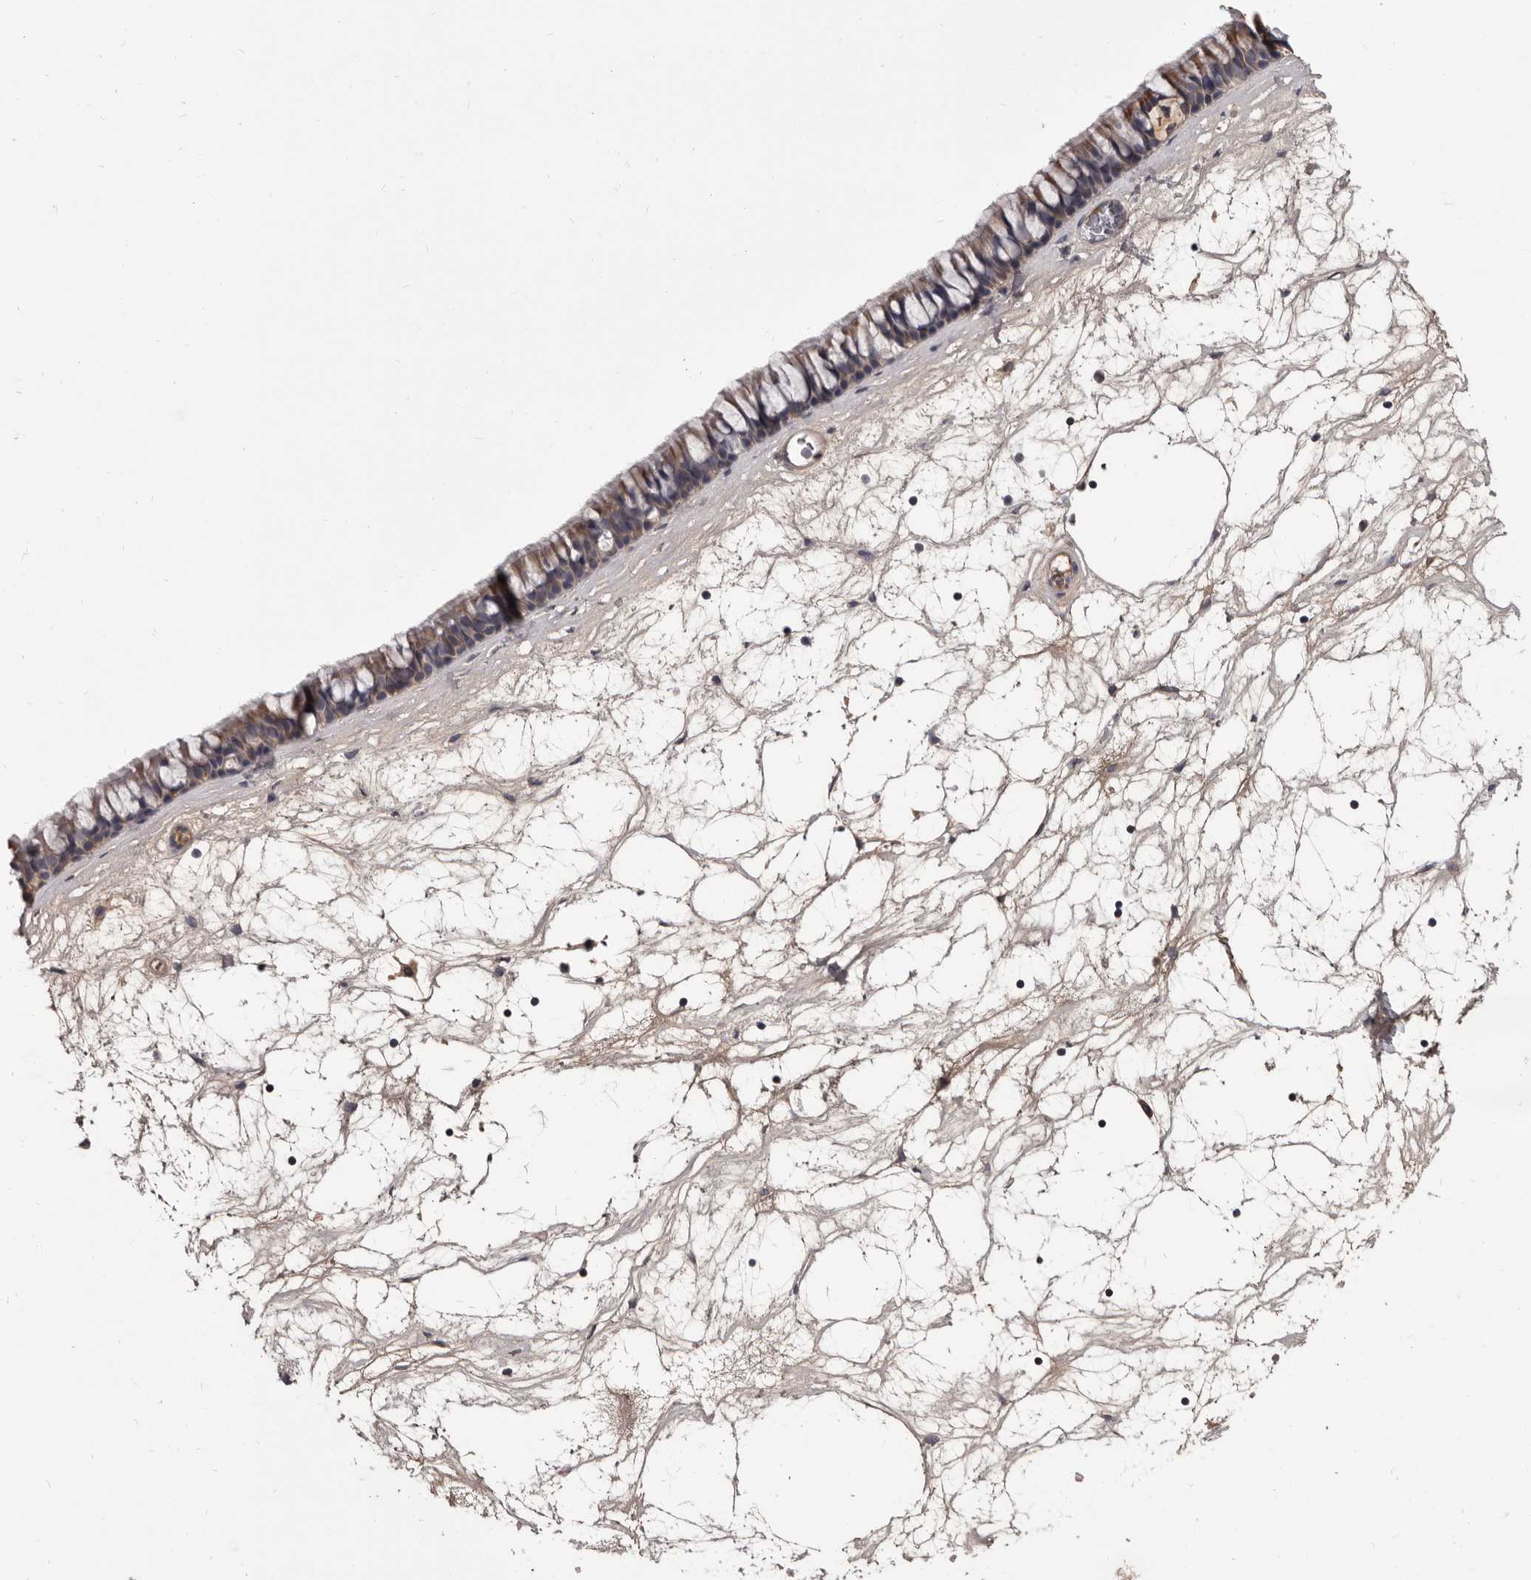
{"staining": {"intensity": "moderate", "quantity": "25%-75%", "location": "cytoplasmic/membranous"}, "tissue": "nasopharynx", "cell_type": "Respiratory epithelial cells", "image_type": "normal", "snomed": [{"axis": "morphology", "description": "Normal tissue, NOS"}, {"axis": "topography", "description": "Nasopharynx"}], "caption": "Immunohistochemical staining of normal human nasopharynx exhibits medium levels of moderate cytoplasmic/membranous expression in approximately 25%-75% of respiratory epithelial cells. (Brightfield microscopy of DAB IHC at high magnification).", "gene": "ALDH5A1", "patient": {"sex": "male", "age": 64}}